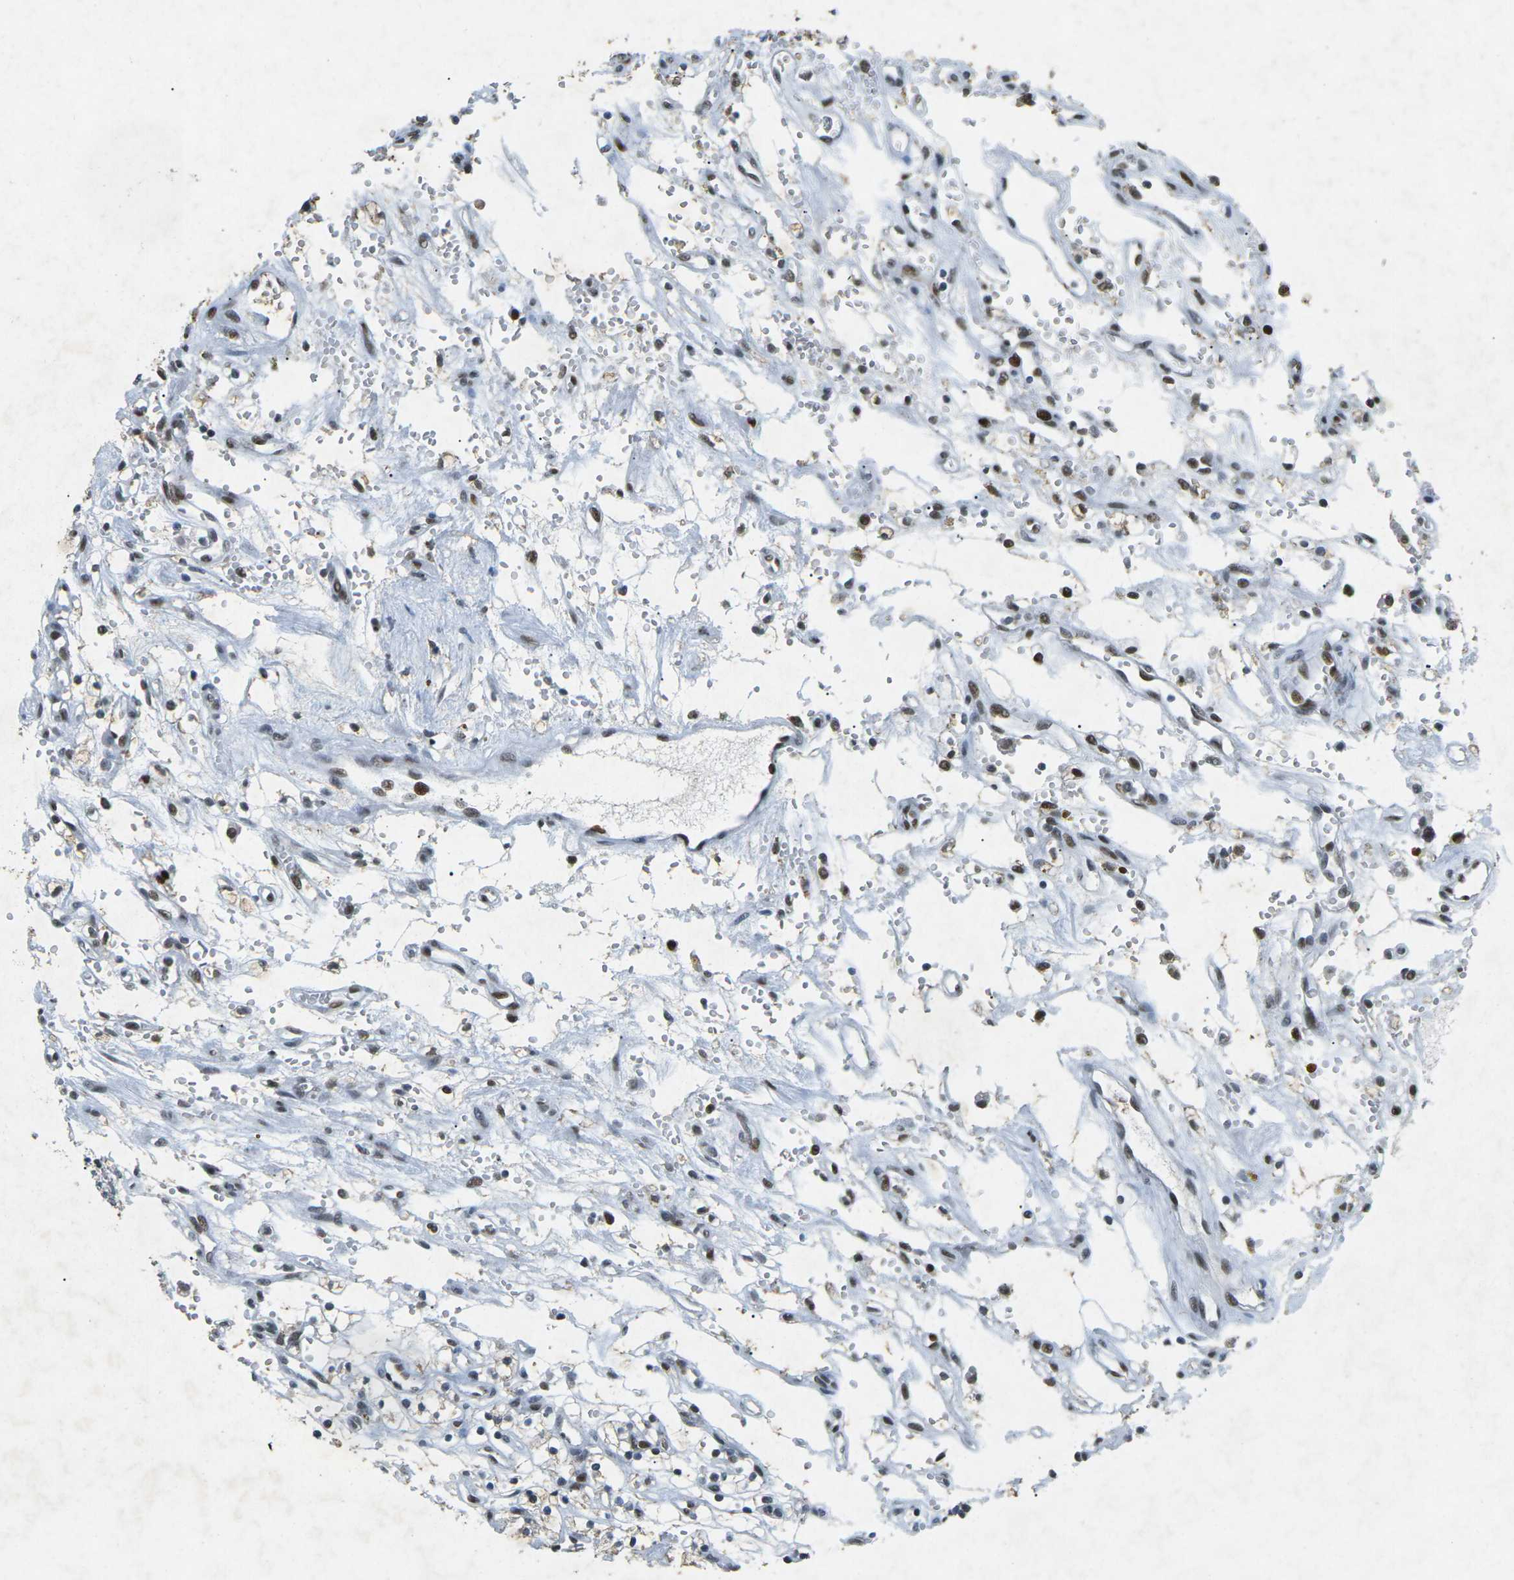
{"staining": {"intensity": "strong", "quantity": ">75%", "location": "nuclear"}, "tissue": "renal cancer", "cell_type": "Tumor cells", "image_type": "cancer", "snomed": [{"axis": "morphology", "description": "Adenocarcinoma, NOS"}, {"axis": "topography", "description": "Kidney"}], "caption": "IHC staining of adenocarcinoma (renal), which demonstrates high levels of strong nuclear expression in about >75% of tumor cells indicating strong nuclear protein staining. The staining was performed using DAB (3,3'-diaminobenzidine) (brown) for protein detection and nuclei were counterstained in hematoxylin (blue).", "gene": "RB1", "patient": {"sex": "female", "age": 57}}